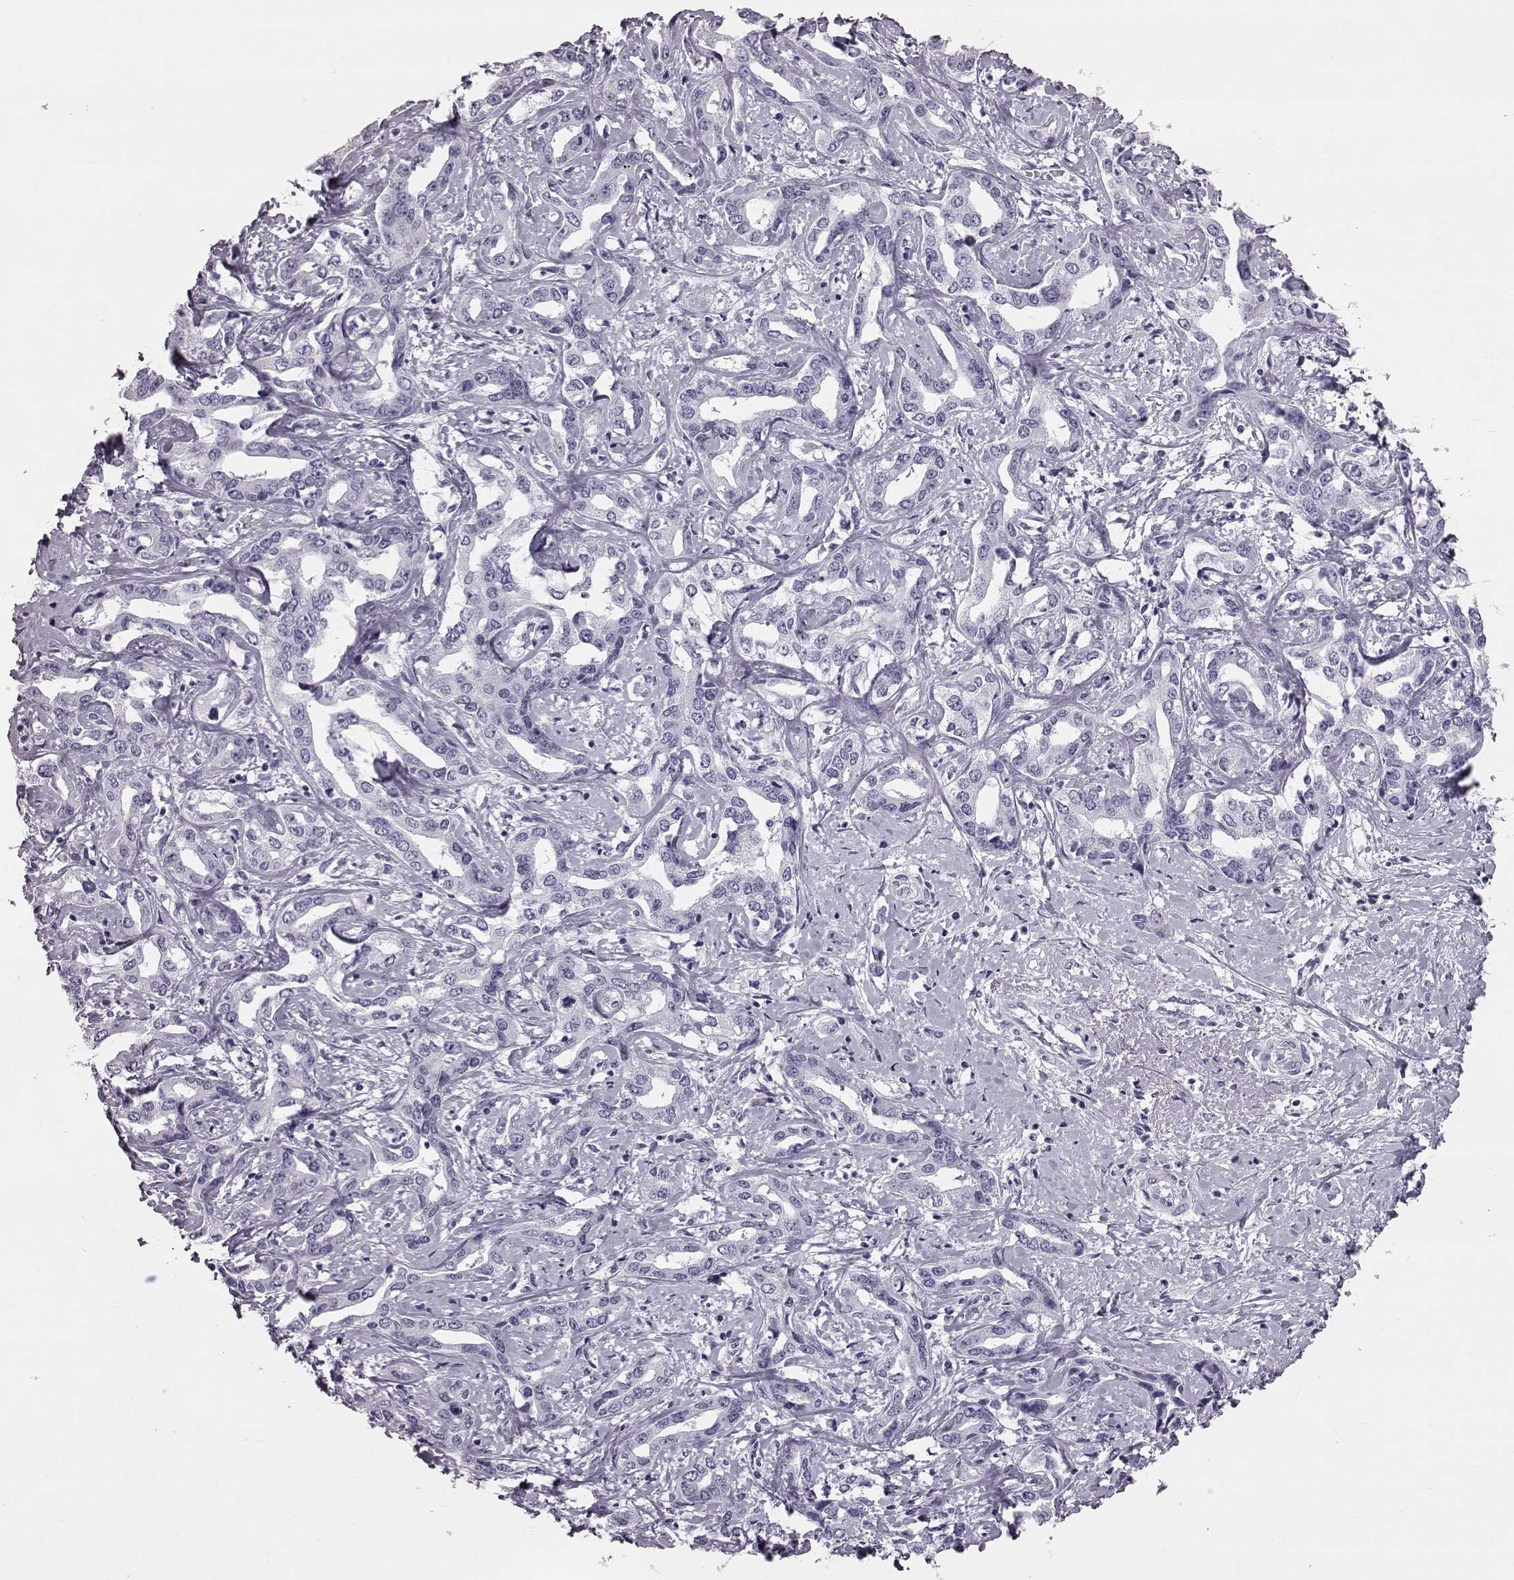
{"staining": {"intensity": "negative", "quantity": "none", "location": "none"}, "tissue": "liver cancer", "cell_type": "Tumor cells", "image_type": "cancer", "snomed": [{"axis": "morphology", "description": "Cholangiocarcinoma"}, {"axis": "topography", "description": "Liver"}], "caption": "A high-resolution image shows immunohistochemistry staining of cholangiocarcinoma (liver), which demonstrates no significant staining in tumor cells.", "gene": "TCHHL1", "patient": {"sex": "male", "age": 59}}